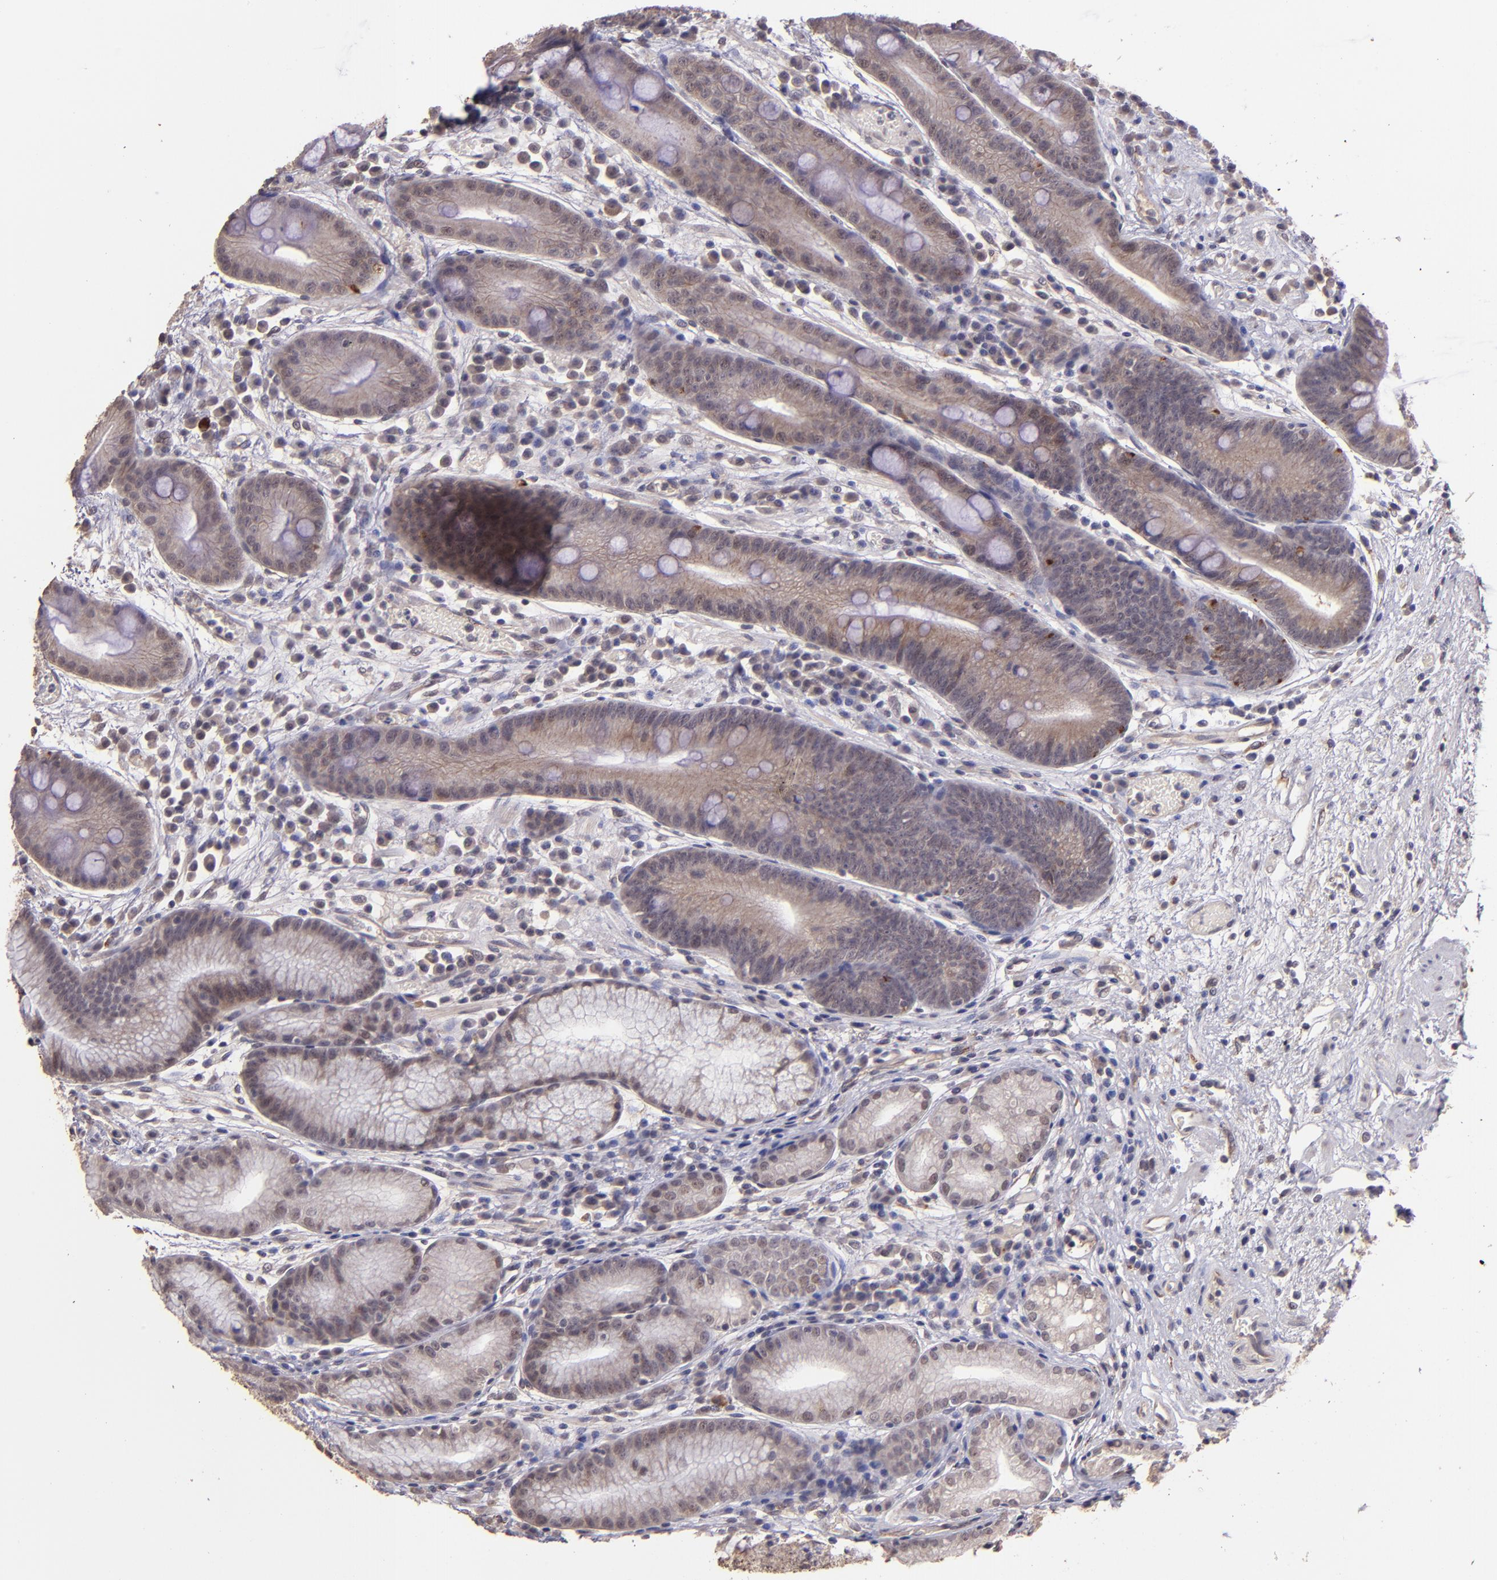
{"staining": {"intensity": "weak", "quantity": ">75%", "location": "cytoplasmic/membranous"}, "tissue": "stomach", "cell_type": "Glandular cells", "image_type": "normal", "snomed": [{"axis": "morphology", "description": "Normal tissue, NOS"}, {"axis": "morphology", "description": "Inflammation, NOS"}, {"axis": "topography", "description": "Stomach, lower"}], "caption": "The immunohistochemical stain shows weak cytoplasmic/membranous expression in glandular cells of unremarkable stomach.", "gene": "TAF7L", "patient": {"sex": "male", "age": 59}}